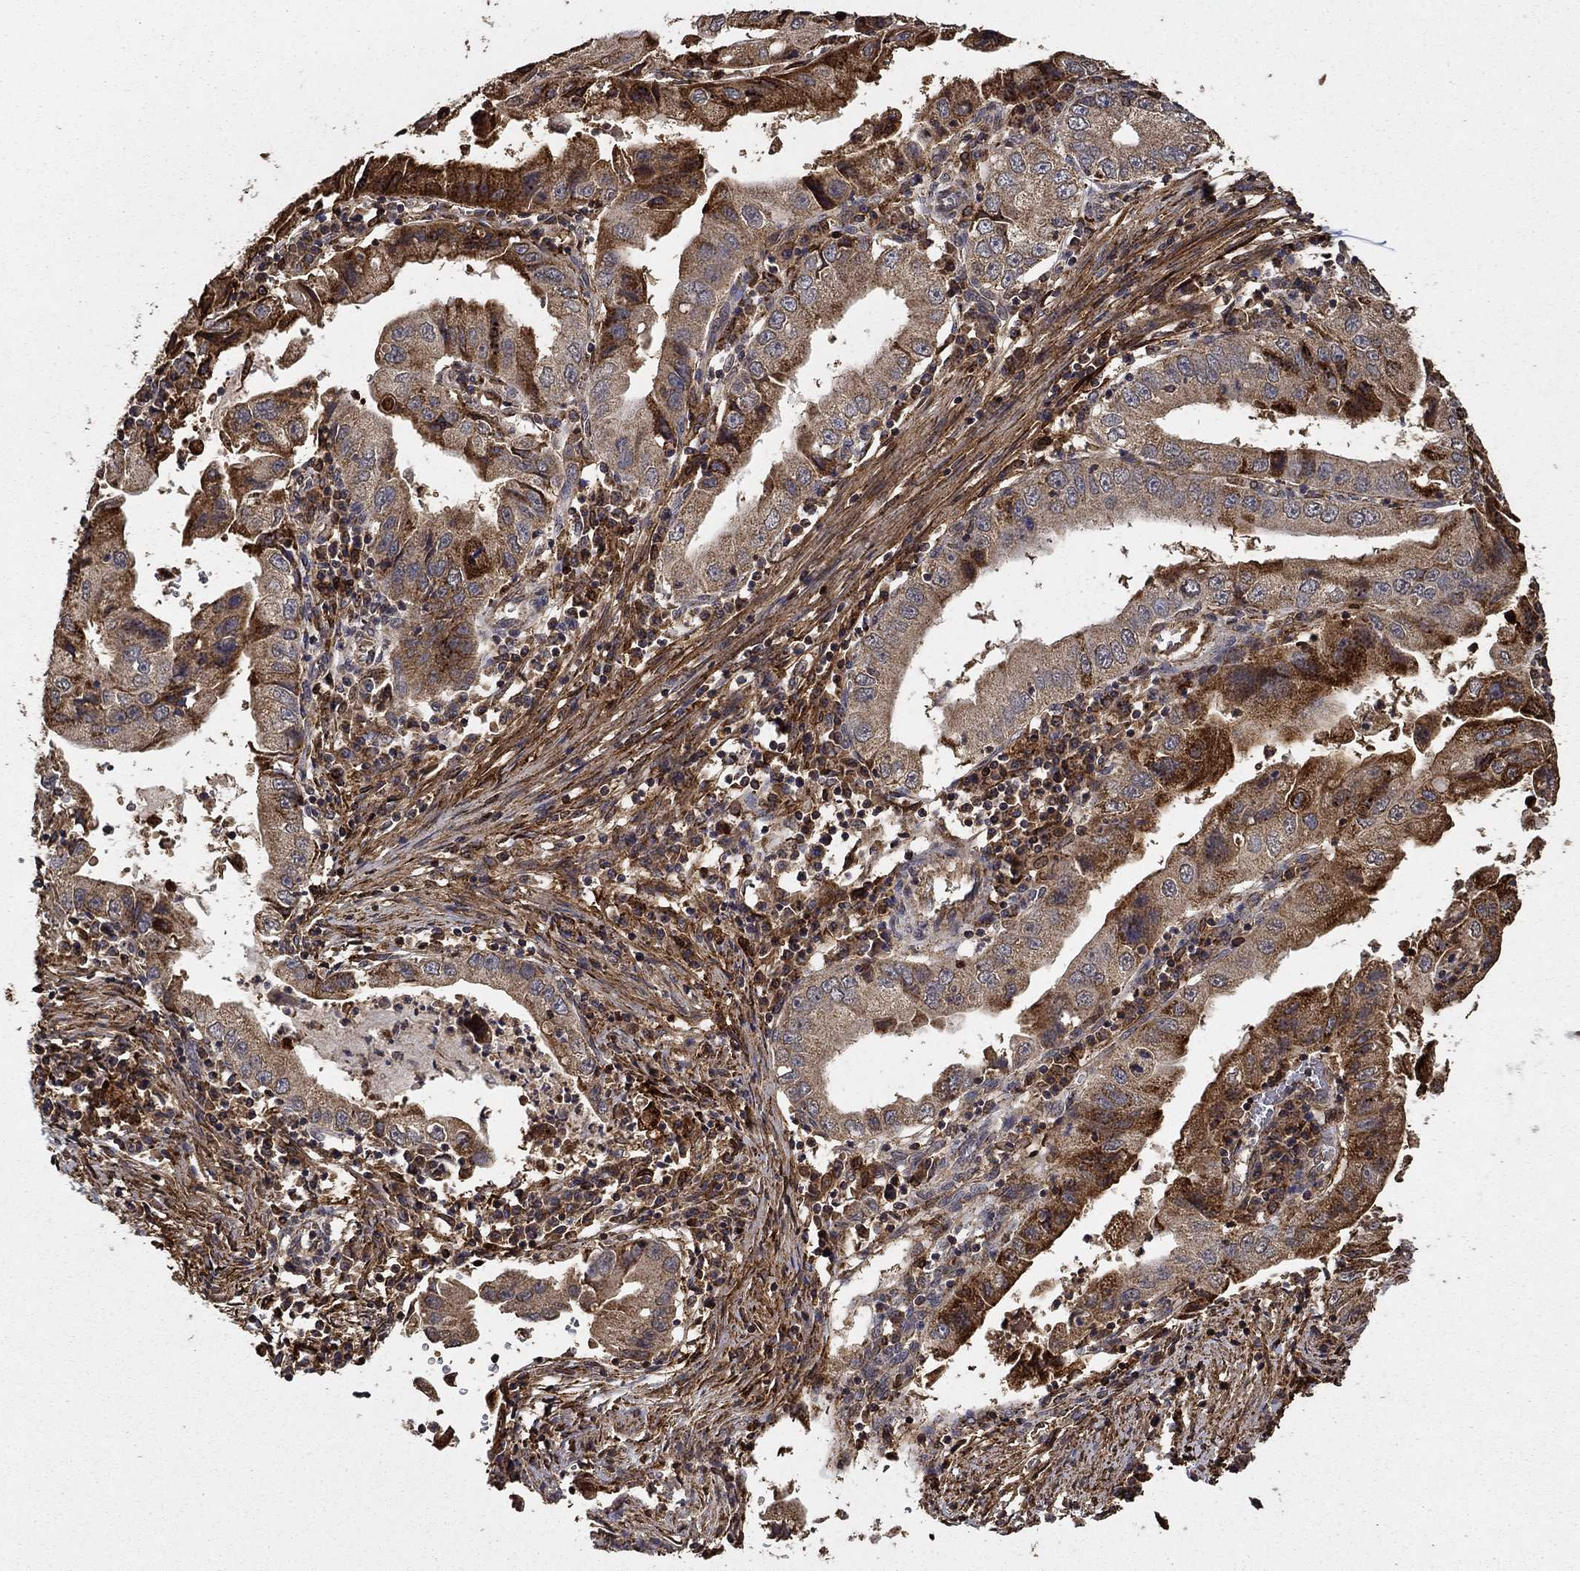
{"staining": {"intensity": "strong", "quantity": "25%-75%", "location": "cytoplasmic/membranous"}, "tissue": "stomach cancer", "cell_type": "Tumor cells", "image_type": "cancer", "snomed": [{"axis": "morphology", "description": "Adenocarcinoma, NOS"}, {"axis": "topography", "description": "Stomach"}], "caption": "Stomach adenocarcinoma tissue reveals strong cytoplasmic/membranous positivity in about 25%-75% of tumor cells", "gene": "IFRD1", "patient": {"sex": "male", "age": 76}}